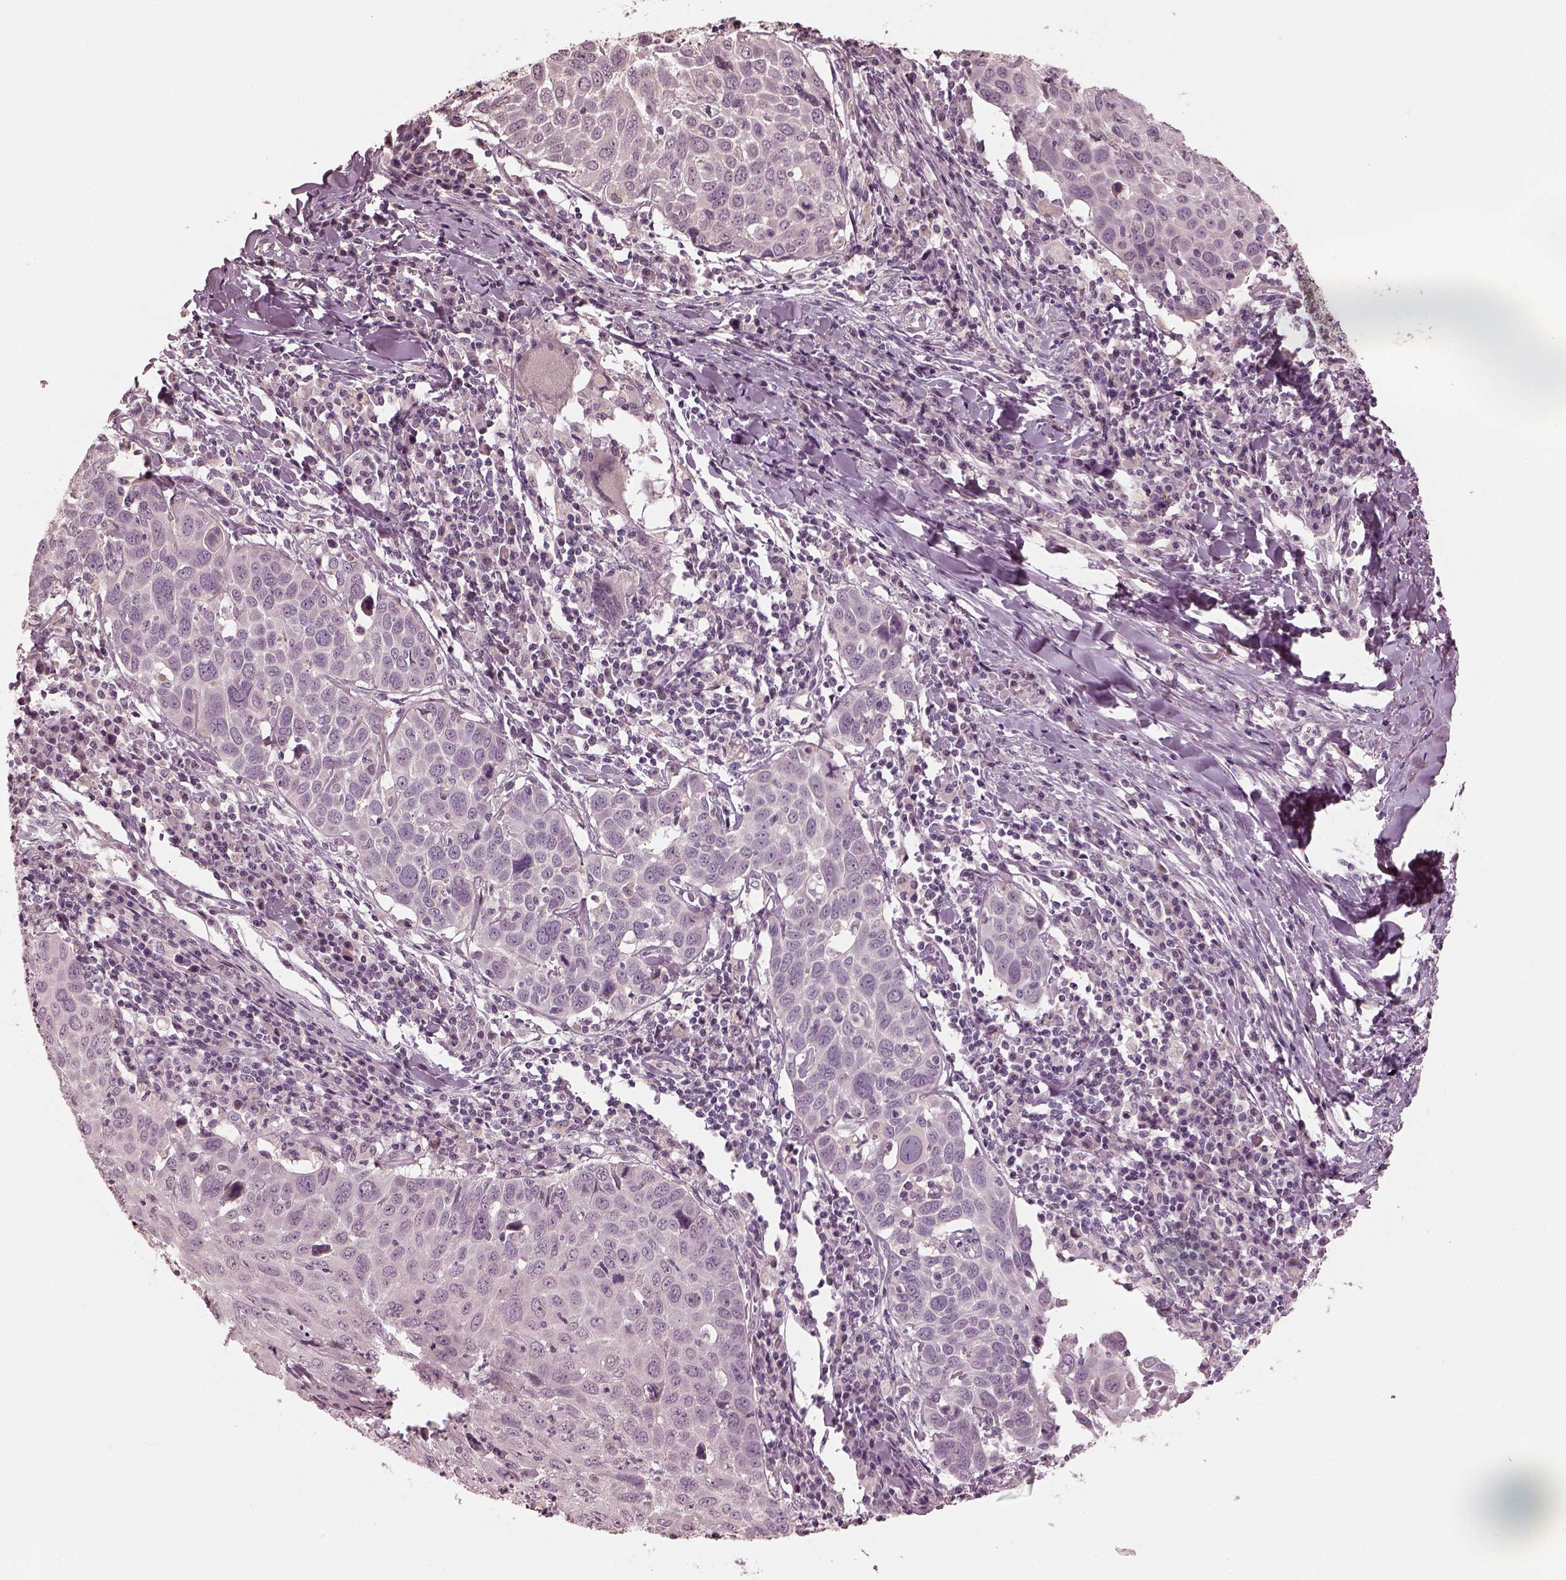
{"staining": {"intensity": "negative", "quantity": "none", "location": "none"}, "tissue": "lung cancer", "cell_type": "Tumor cells", "image_type": "cancer", "snomed": [{"axis": "morphology", "description": "Squamous cell carcinoma, NOS"}, {"axis": "topography", "description": "Lung"}], "caption": "This is an immunohistochemistry (IHC) histopathology image of squamous cell carcinoma (lung). There is no expression in tumor cells.", "gene": "RCVRN", "patient": {"sex": "male", "age": 57}}